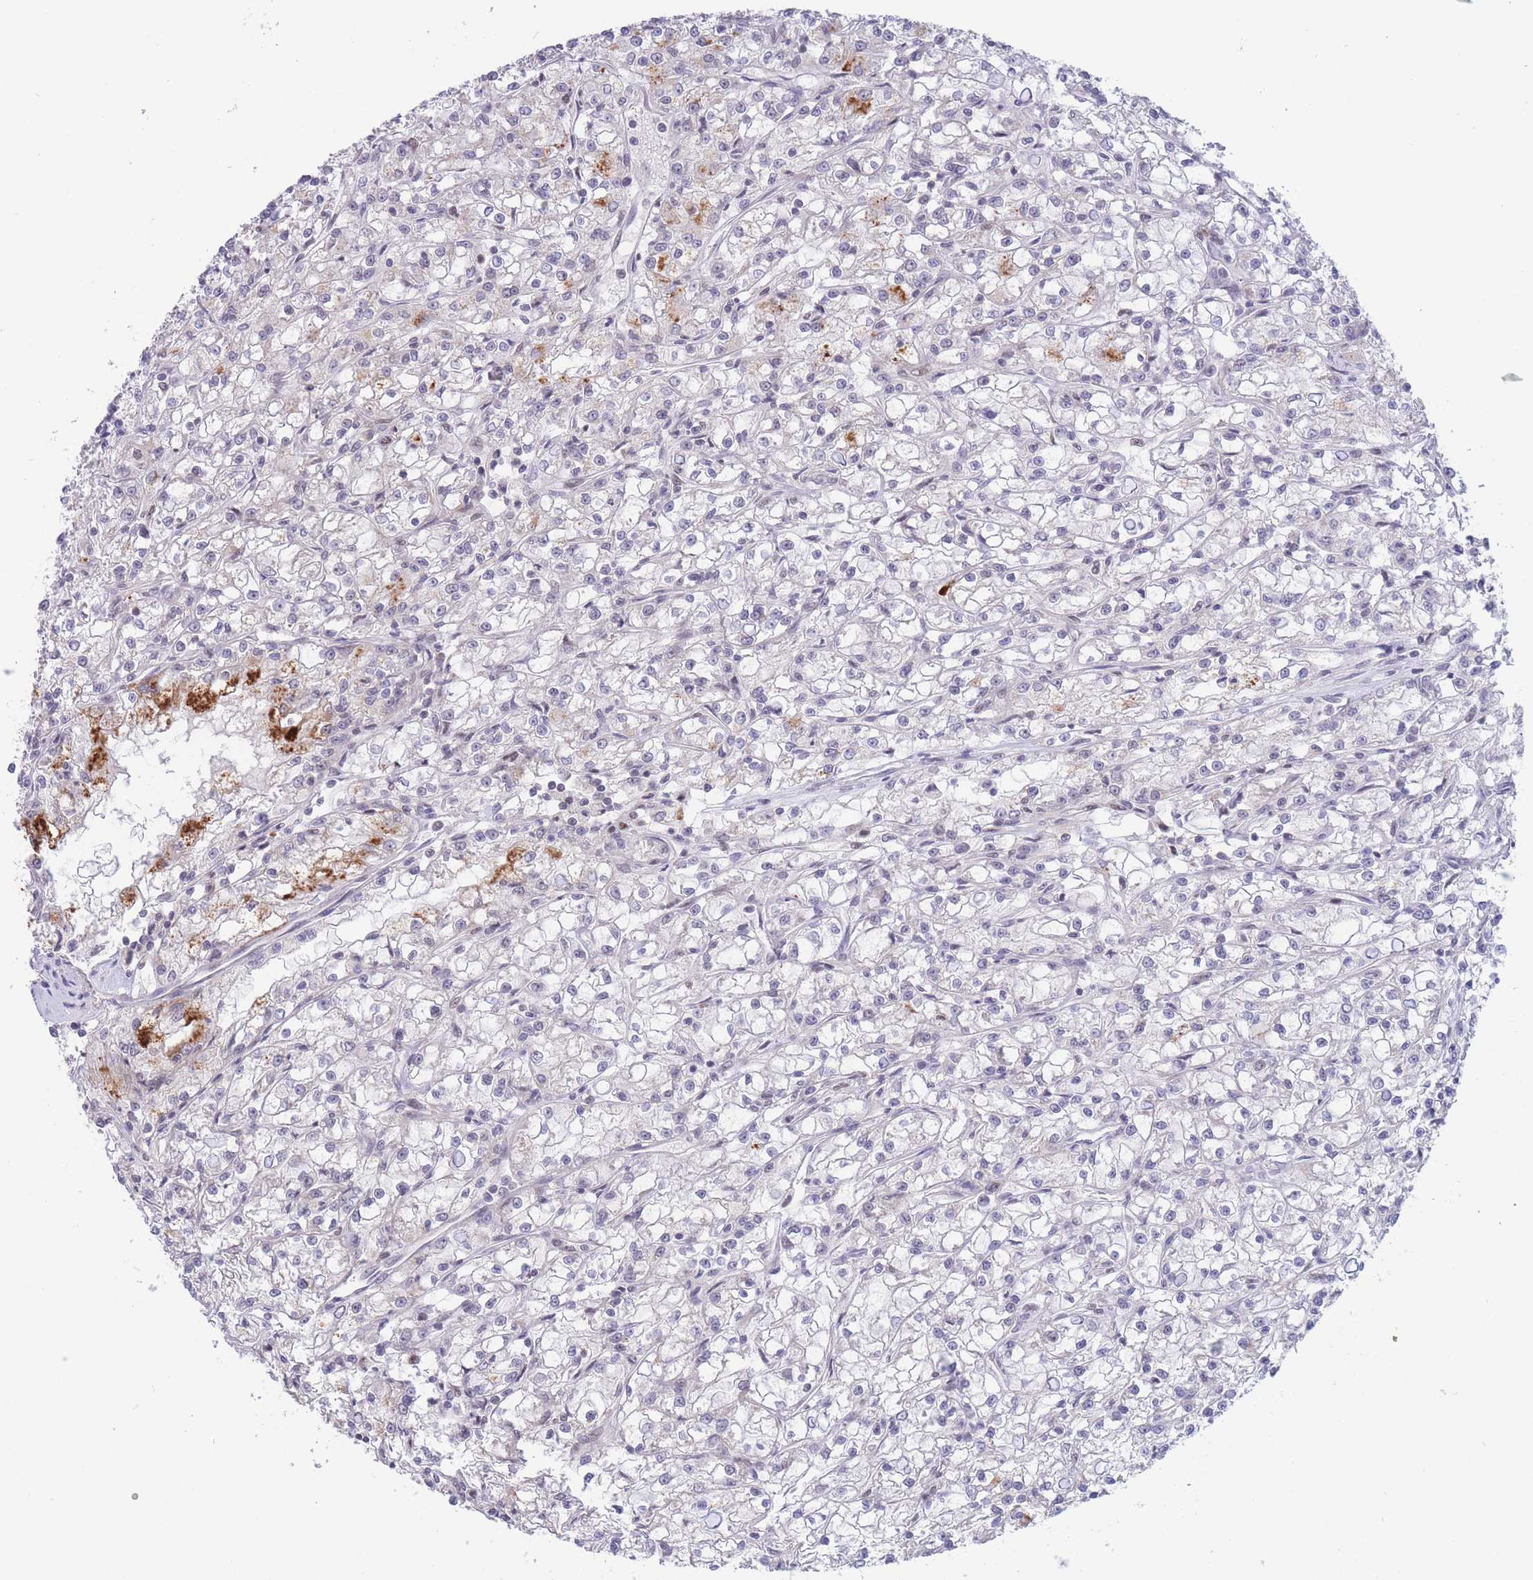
{"staining": {"intensity": "moderate", "quantity": "<25%", "location": "cytoplasmic/membranous"}, "tissue": "renal cancer", "cell_type": "Tumor cells", "image_type": "cancer", "snomed": [{"axis": "morphology", "description": "Adenocarcinoma, NOS"}, {"axis": "topography", "description": "Kidney"}], "caption": "This micrograph exhibits IHC staining of renal cancer, with low moderate cytoplasmic/membranous positivity in about <25% of tumor cells.", "gene": "SMAD9", "patient": {"sex": "female", "age": 59}}